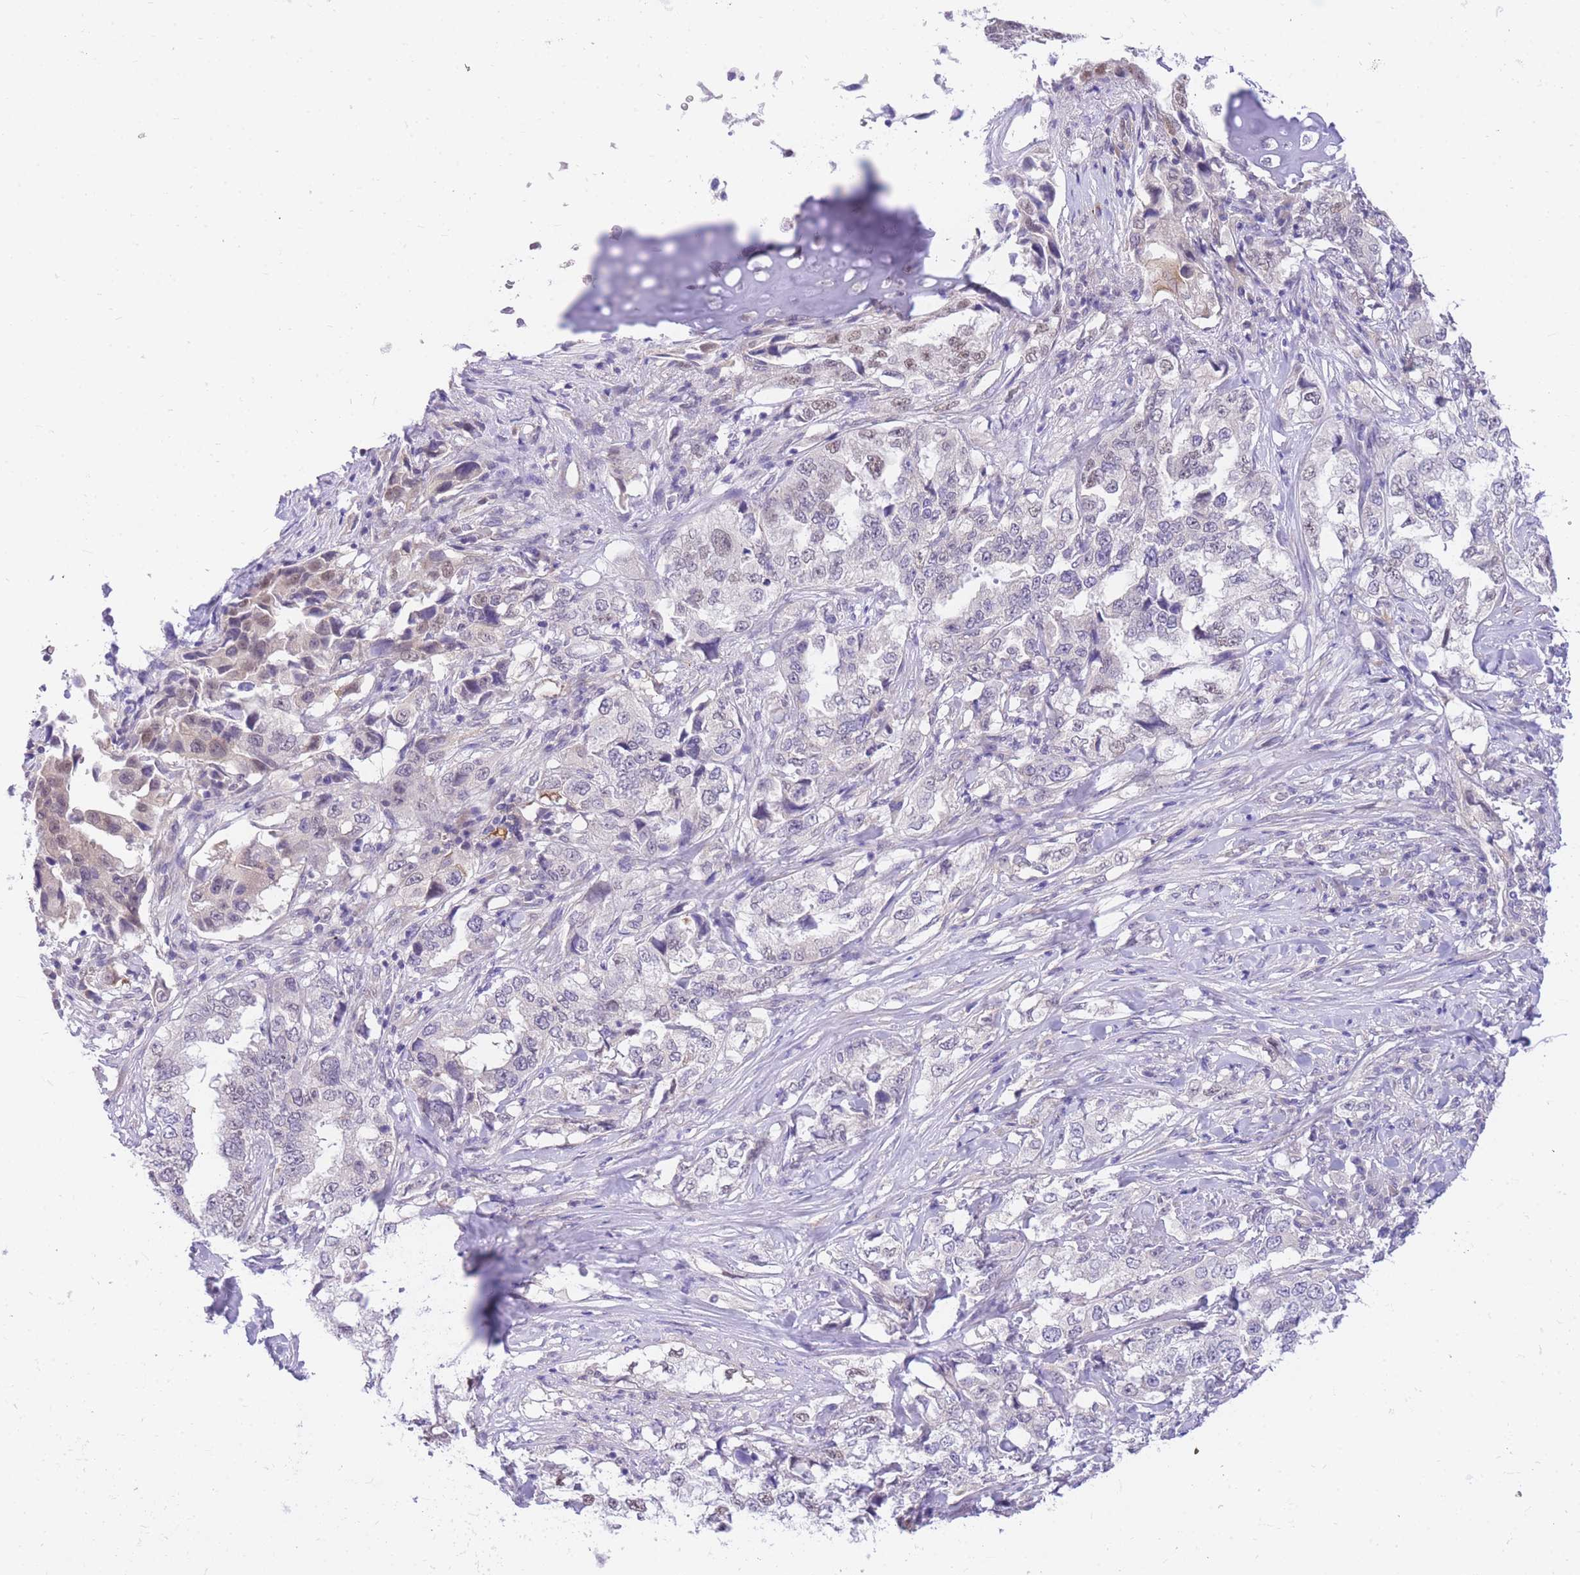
{"staining": {"intensity": "negative", "quantity": "none", "location": "none"}, "tissue": "lung cancer", "cell_type": "Tumor cells", "image_type": "cancer", "snomed": [{"axis": "morphology", "description": "Adenocarcinoma, NOS"}, {"axis": "topography", "description": "Lung"}], "caption": "The immunohistochemistry (IHC) micrograph has no significant expression in tumor cells of lung adenocarcinoma tissue.", "gene": "S100PBP", "patient": {"sex": "female", "age": 51}}